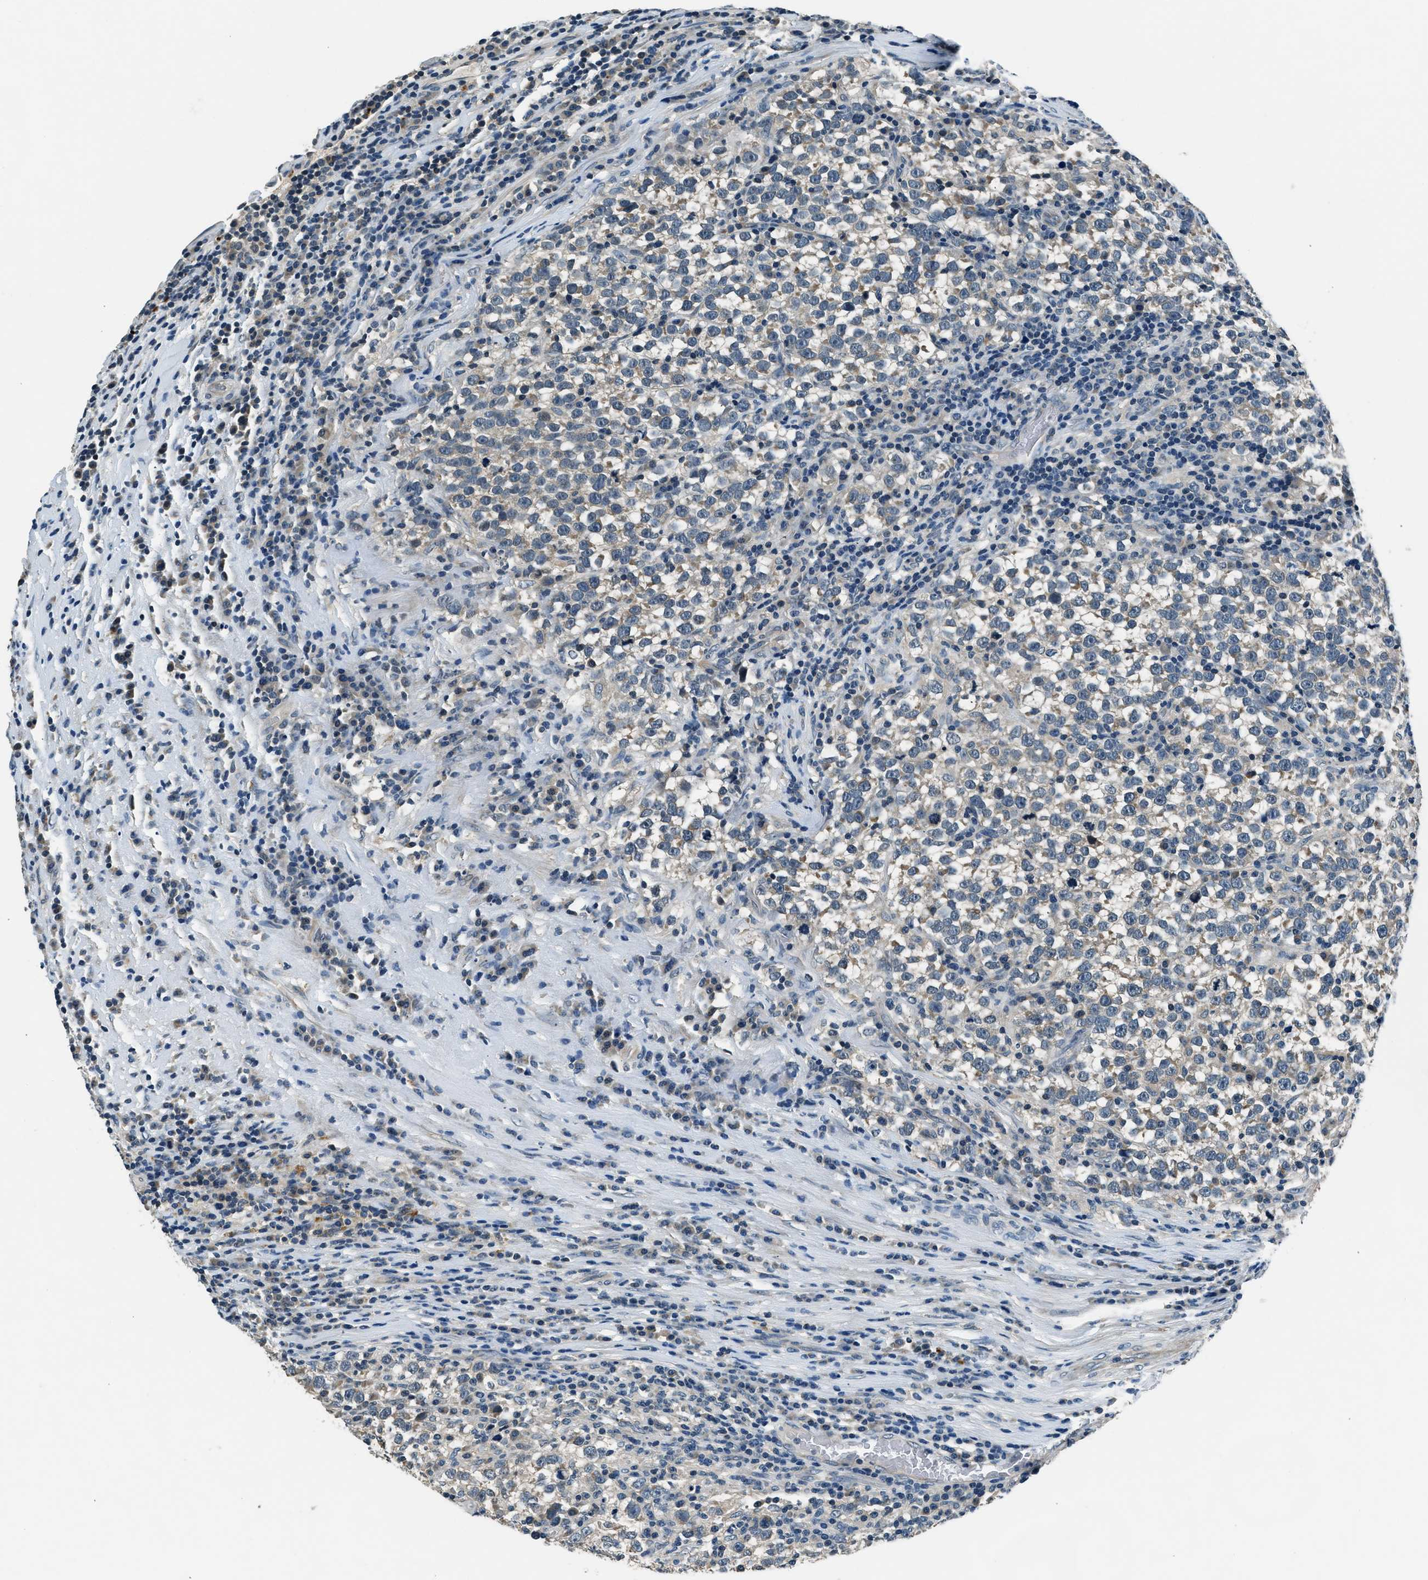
{"staining": {"intensity": "weak", "quantity": ">75%", "location": "cytoplasmic/membranous"}, "tissue": "testis cancer", "cell_type": "Tumor cells", "image_type": "cancer", "snomed": [{"axis": "morphology", "description": "Seminoma, NOS"}, {"axis": "topography", "description": "Testis"}], "caption": "DAB (3,3'-diaminobenzidine) immunohistochemical staining of testis cancer exhibits weak cytoplasmic/membranous protein positivity in approximately >75% of tumor cells. Immunohistochemistry stains the protein in brown and the nuclei are stained blue.", "gene": "NME8", "patient": {"sex": "male", "age": 43}}